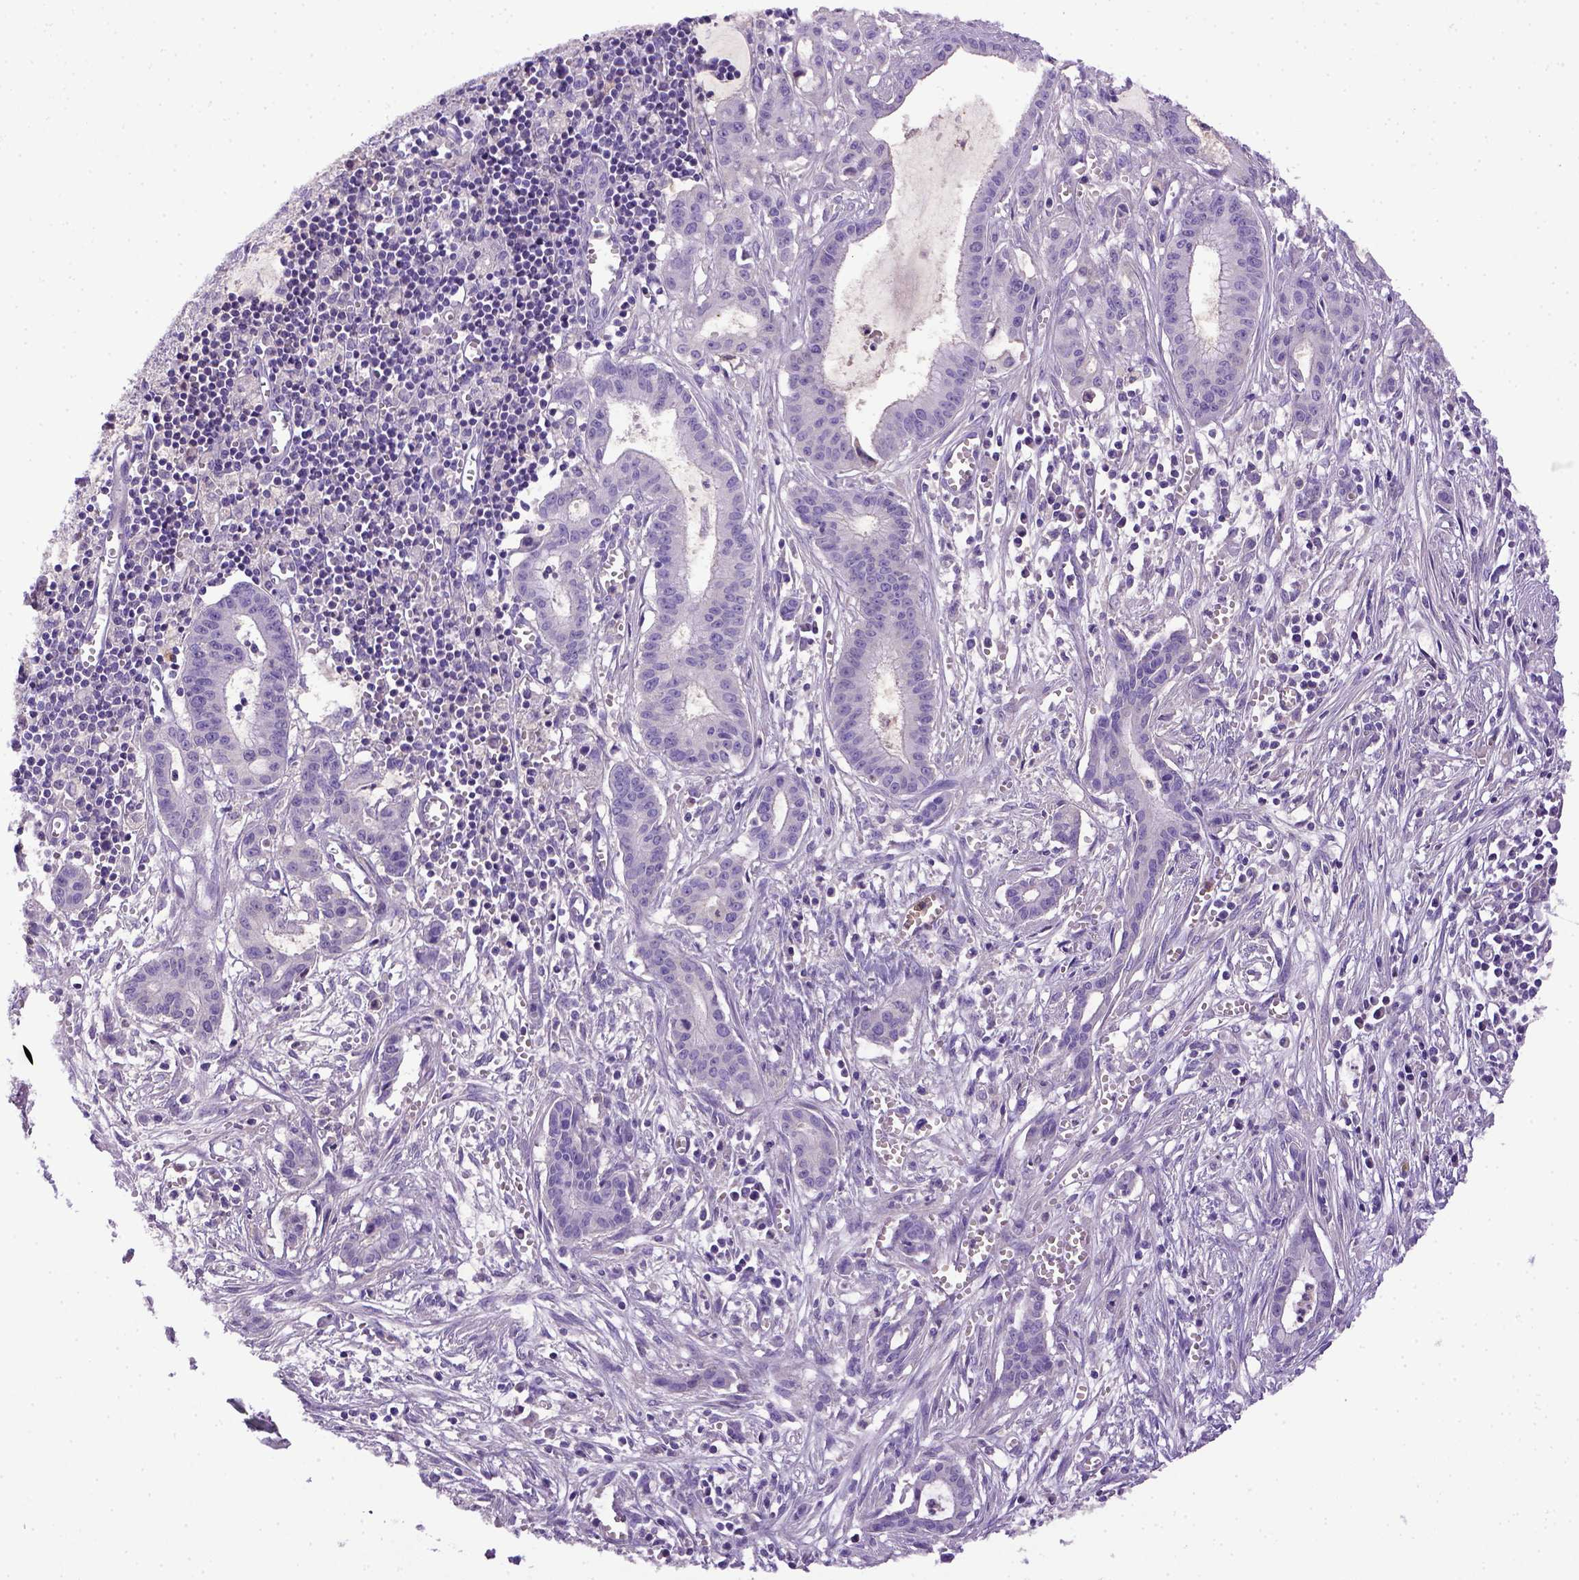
{"staining": {"intensity": "negative", "quantity": "none", "location": "none"}, "tissue": "pancreatic cancer", "cell_type": "Tumor cells", "image_type": "cancer", "snomed": [{"axis": "morphology", "description": "Adenocarcinoma, NOS"}, {"axis": "topography", "description": "Pancreas"}], "caption": "Immunohistochemical staining of human pancreatic adenocarcinoma shows no significant expression in tumor cells.", "gene": "ITIH4", "patient": {"sex": "male", "age": 48}}